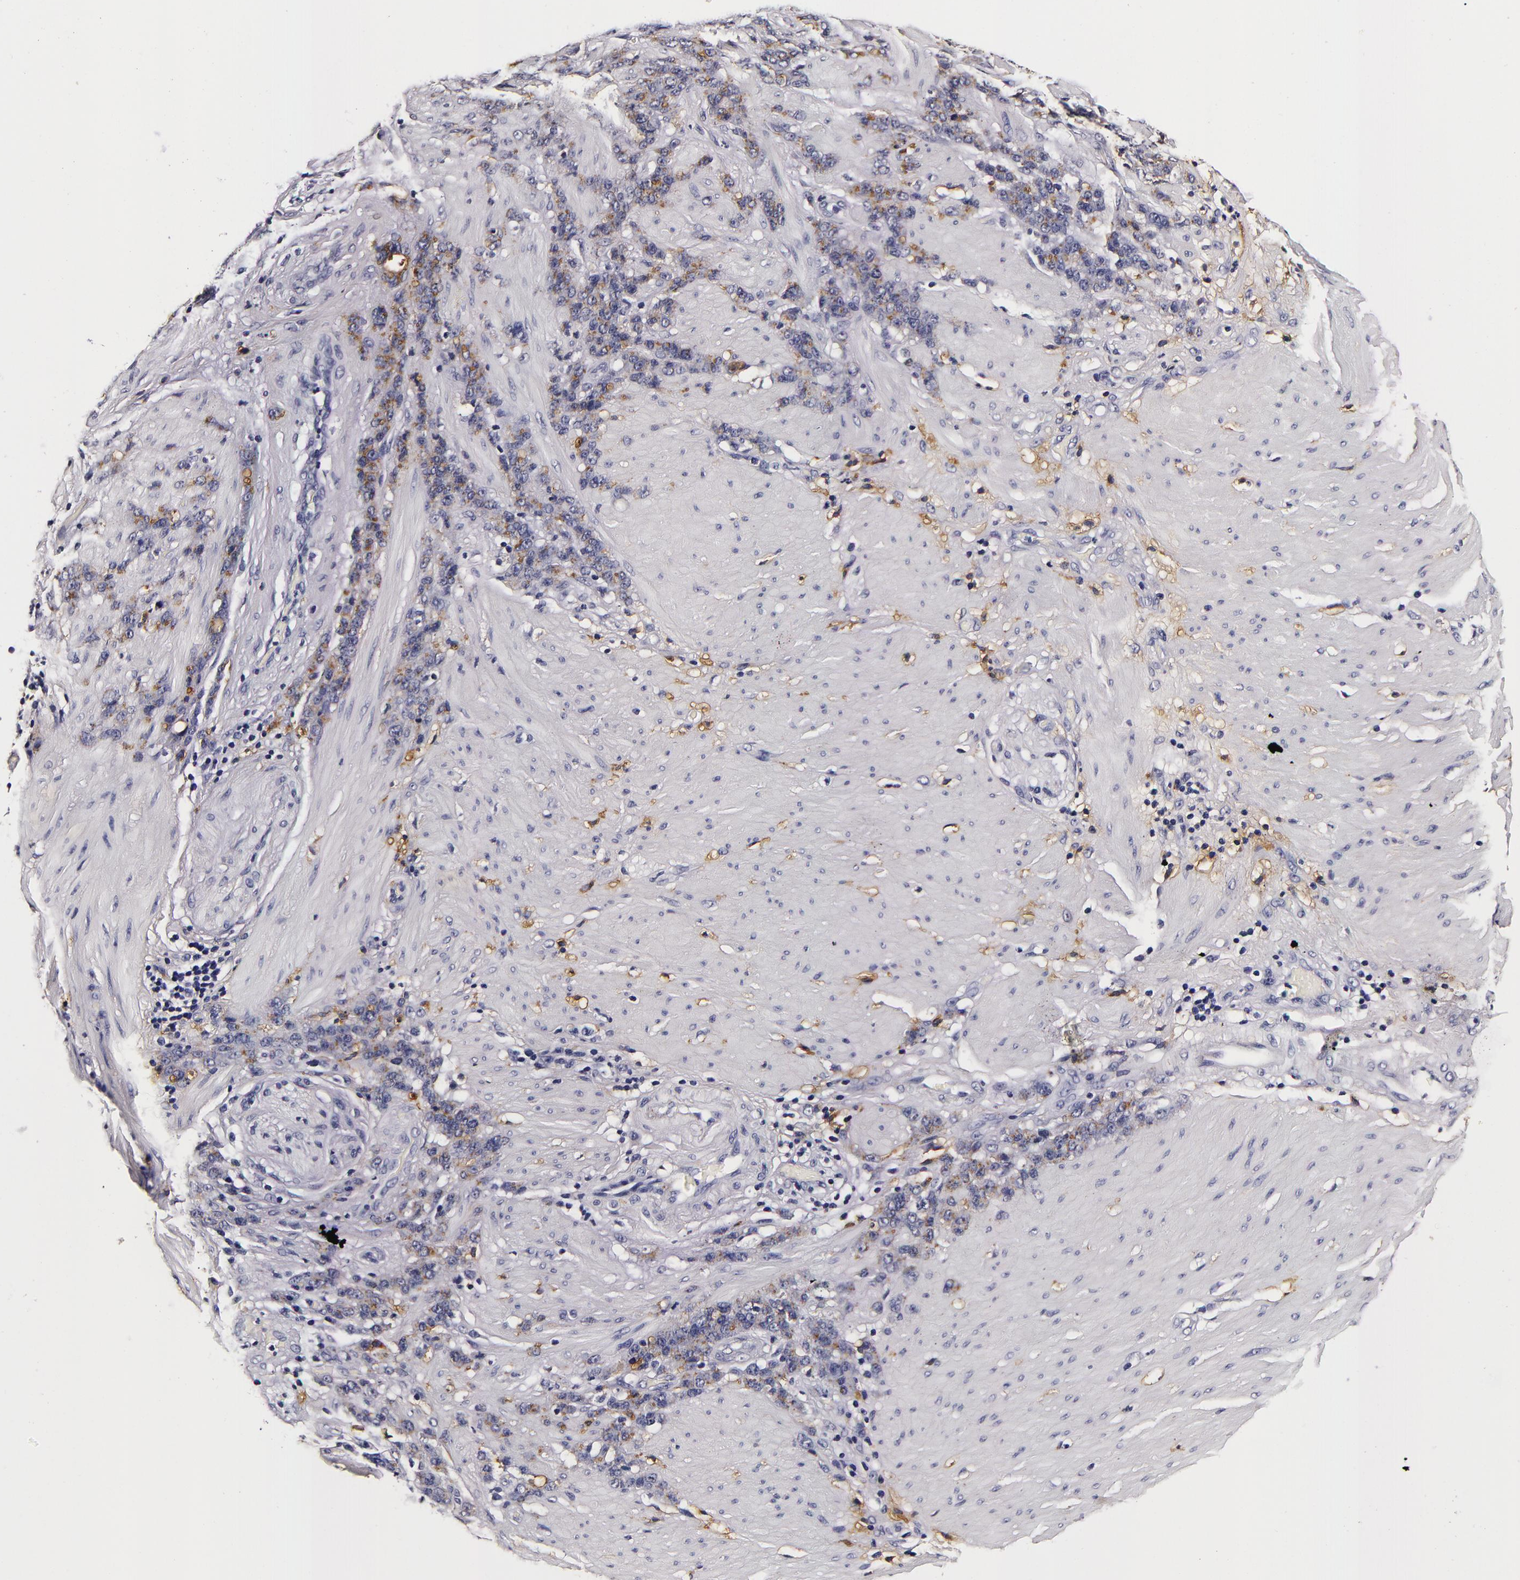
{"staining": {"intensity": "moderate", "quantity": "<25%", "location": "cytoplasmic/membranous"}, "tissue": "stomach cancer", "cell_type": "Tumor cells", "image_type": "cancer", "snomed": [{"axis": "morphology", "description": "Adenocarcinoma, NOS"}, {"axis": "topography", "description": "Stomach, lower"}], "caption": "Stomach cancer was stained to show a protein in brown. There is low levels of moderate cytoplasmic/membranous staining in approximately <25% of tumor cells. (Stains: DAB in brown, nuclei in blue, Microscopy: brightfield microscopy at high magnification).", "gene": "LGALS3BP", "patient": {"sex": "male", "age": 88}}